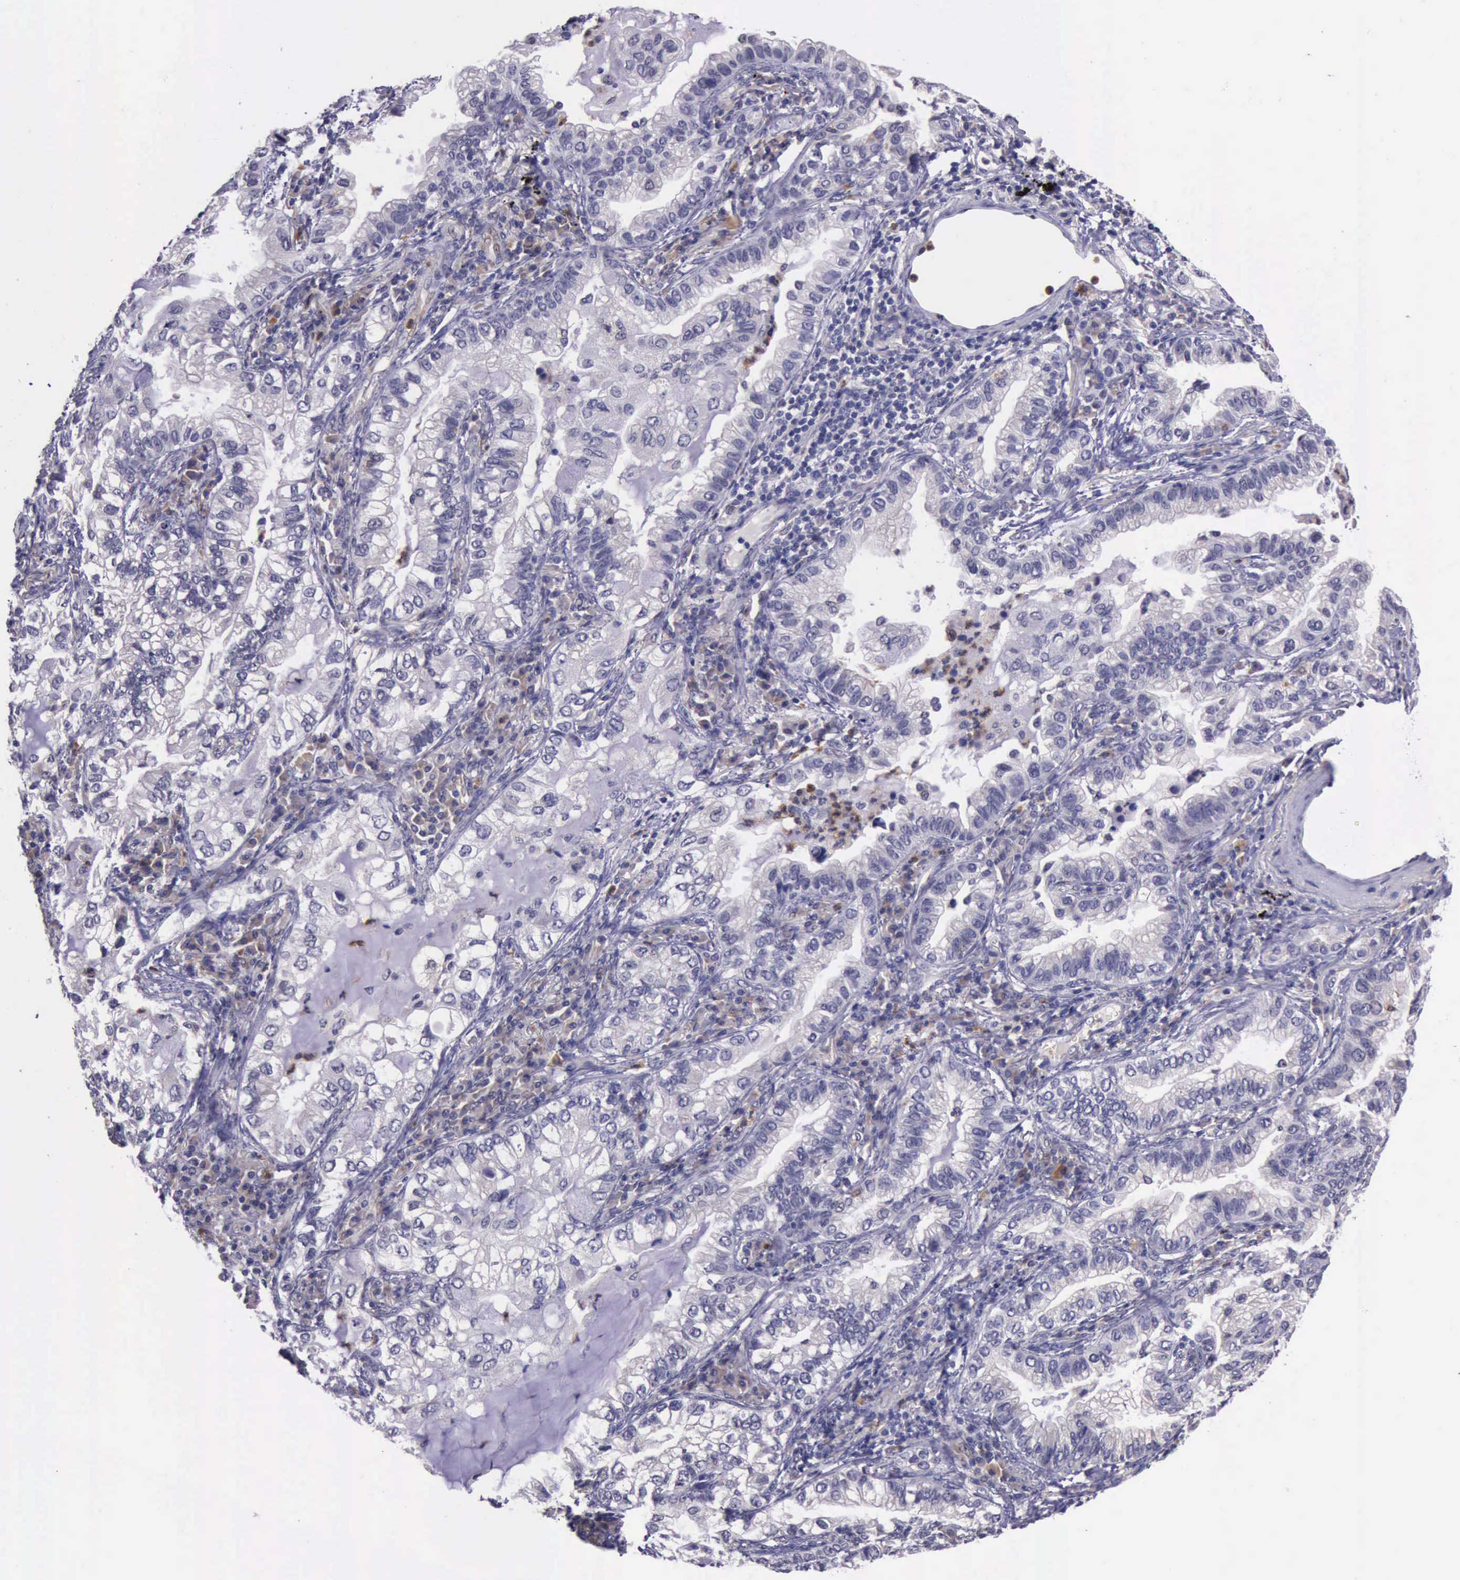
{"staining": {"intensity": "negative", "quantity": "none", "location": "none"}, "tissue": "lung cancer", "cell_type": "Tumor cells", "image_type": "cancer", "snomed": [{"axis": "morphology", "description": "Adenocarcinoma, NOS"}, {"axis": "topography", "description": "Lung"}], "caption": "Tumor cells show no significant protein positivity in lung adenocarcinoma.", "gene": "PLEK2", "patient": {"sex": "female", "age": 50}}